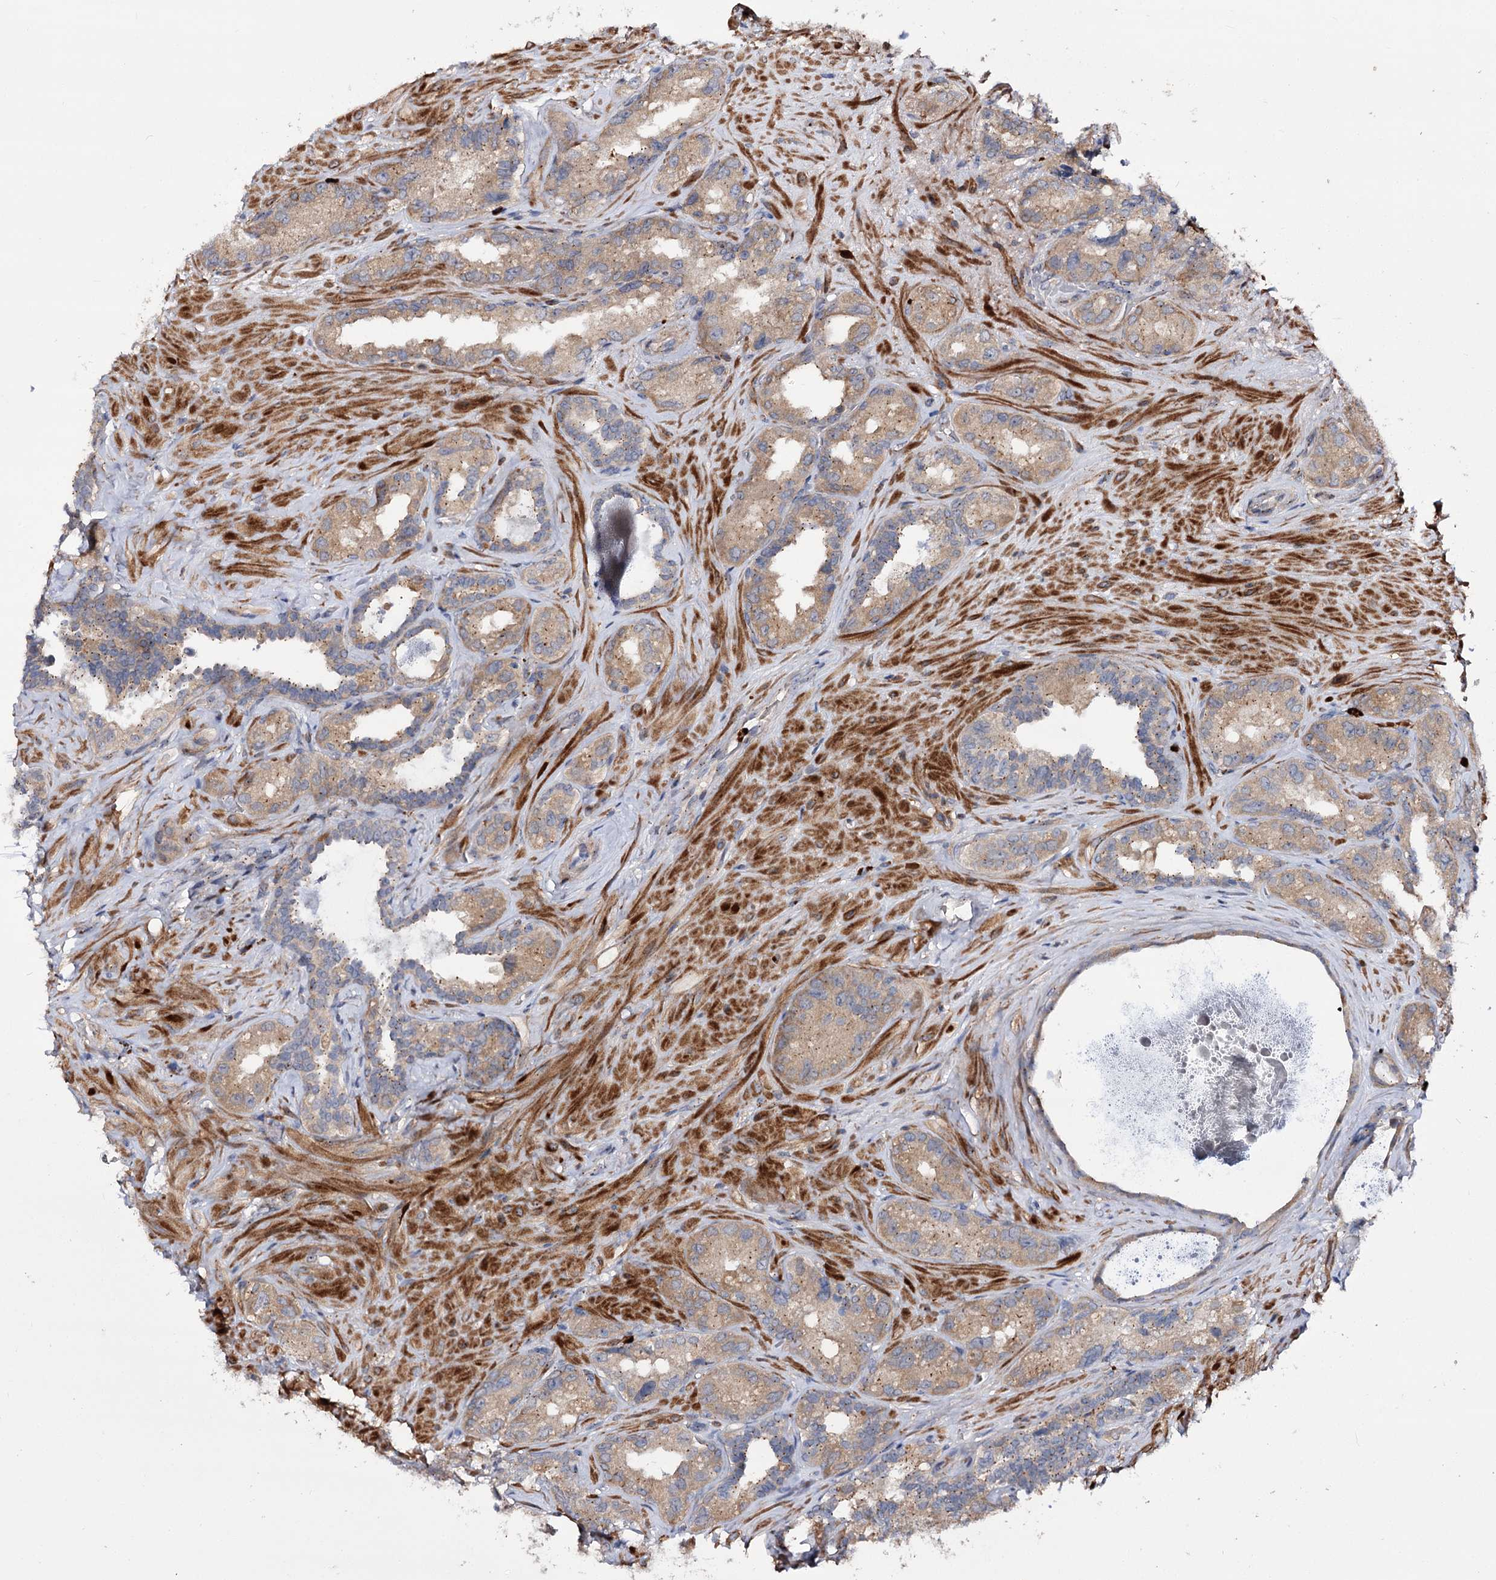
{"staining": {"intensity": "weak", "quantity": ">75%", "location": "cytoplasmic/membranous"}, "tissue": "seminal vesicle", "cell_type": "Glandular cells", "image_type": "normal", "snomed": [{"axis": "morphology", "description": "Normal tissue, NOS"}, {"axis": "topography", "description": "Seminal veicle"}, {"axis": "topography", "description": "Peripheral nerve tissue"}], "caption": "Weak cytoplasmic/membranous positivity is appreciated in about >75% of glandular cells in unremarkable seminal vesicle.", "gene": "MINDY3", "patient": {"sex": "male", "age": 67}}